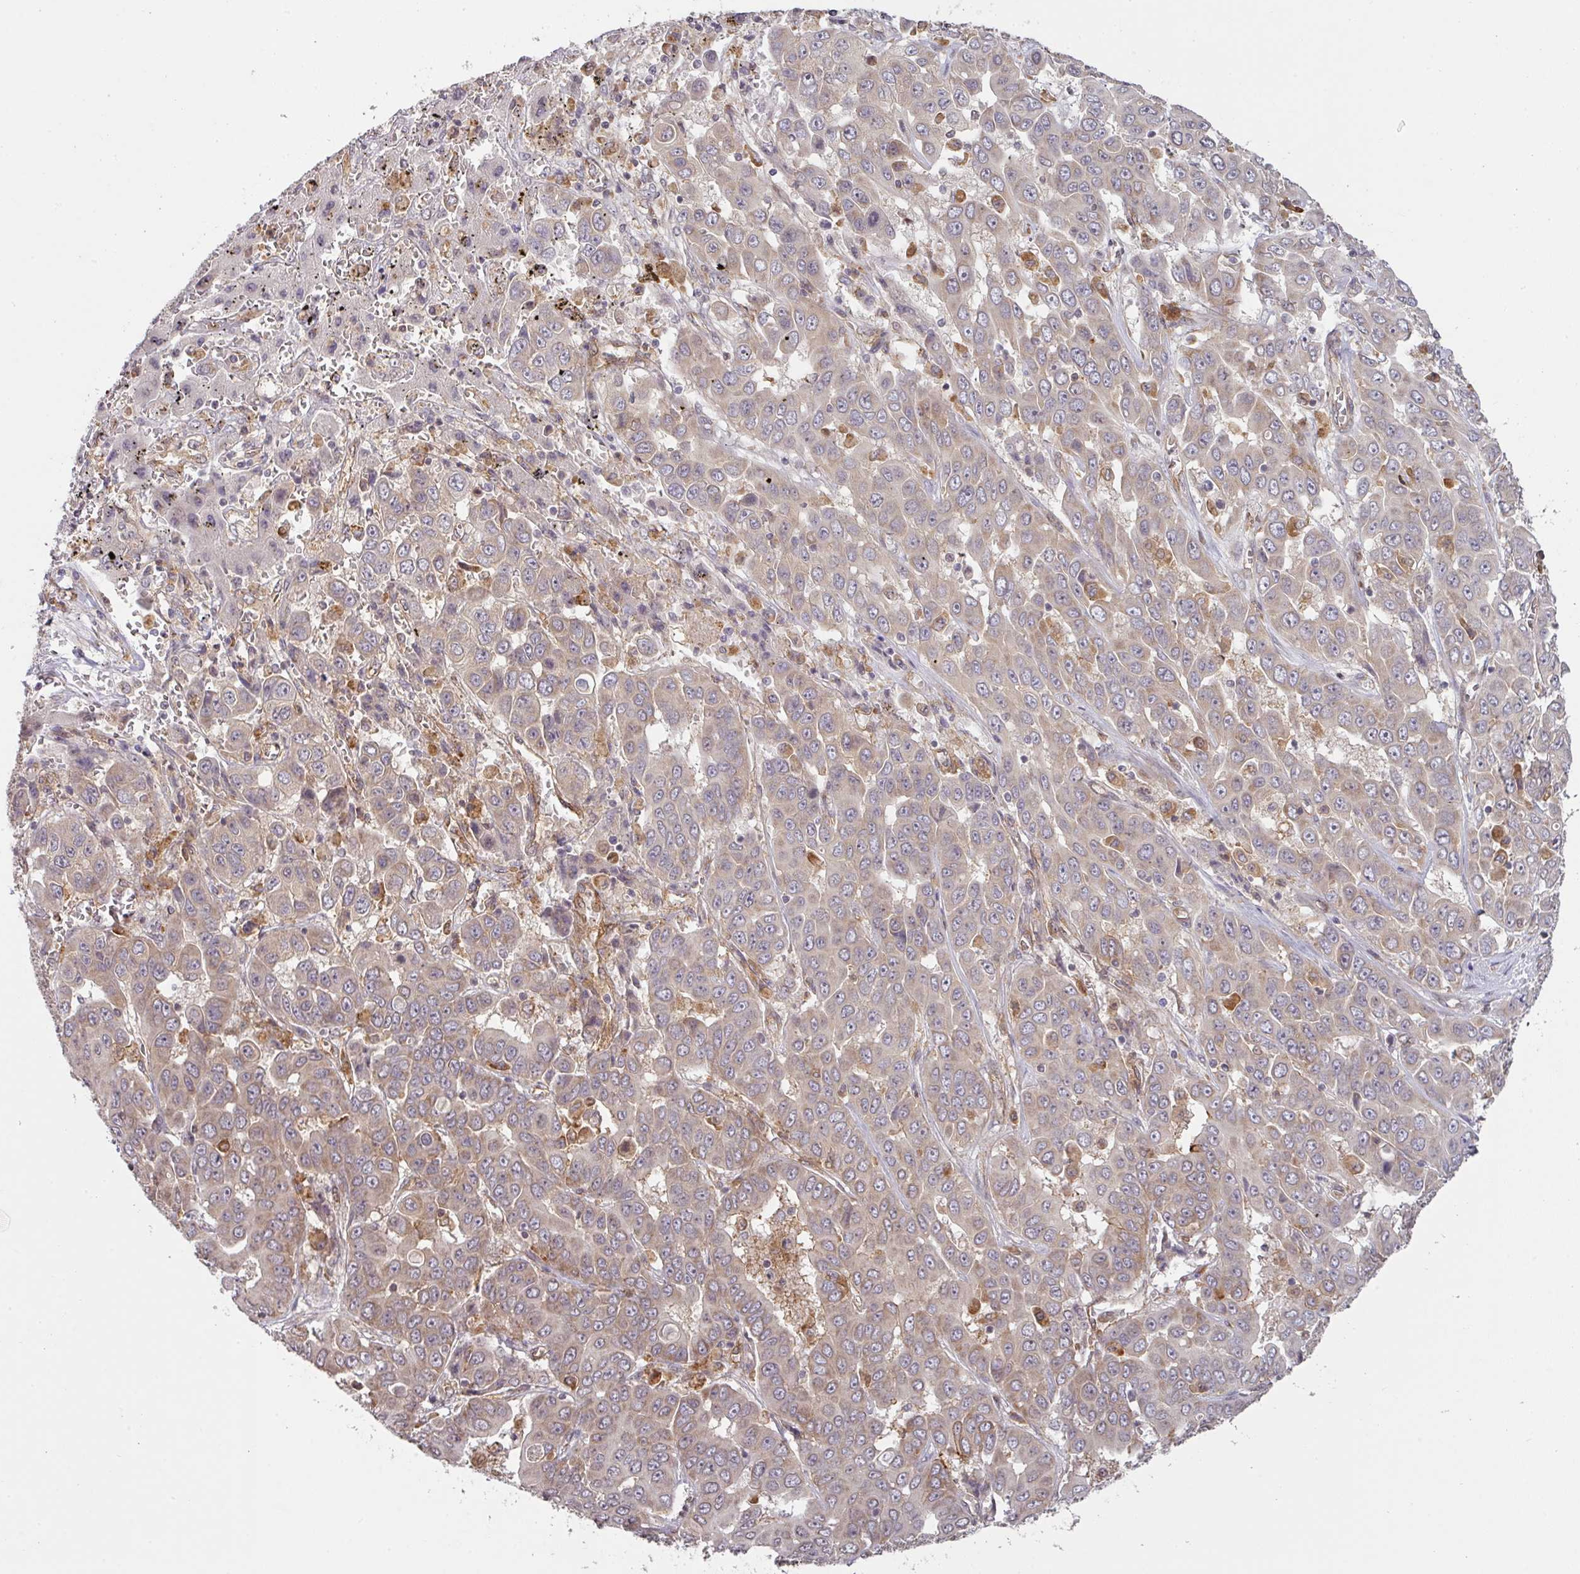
{"staining": {"intensity": "weak", "quantity": "25%-75%", "location": "cytoplasmic/membranous"}, "tissue": "liver cancer", "cell_type": "Tumor cells", "image_type": "cancer", "snomed": [{"axis": "morphology", "description": "Cholangiocarcinoma"}, {"axis": "topography", "description": "Liver"}], "caption": "DAB immunohistochemical staining of liver cancer (cholangiocarcinoma) displays weak cytoplasmic/membranous protein staining in about 25%-75% of tumor cells.", "gene": "CYFIP2", "patient": {"sex": "female", "age": 52}}